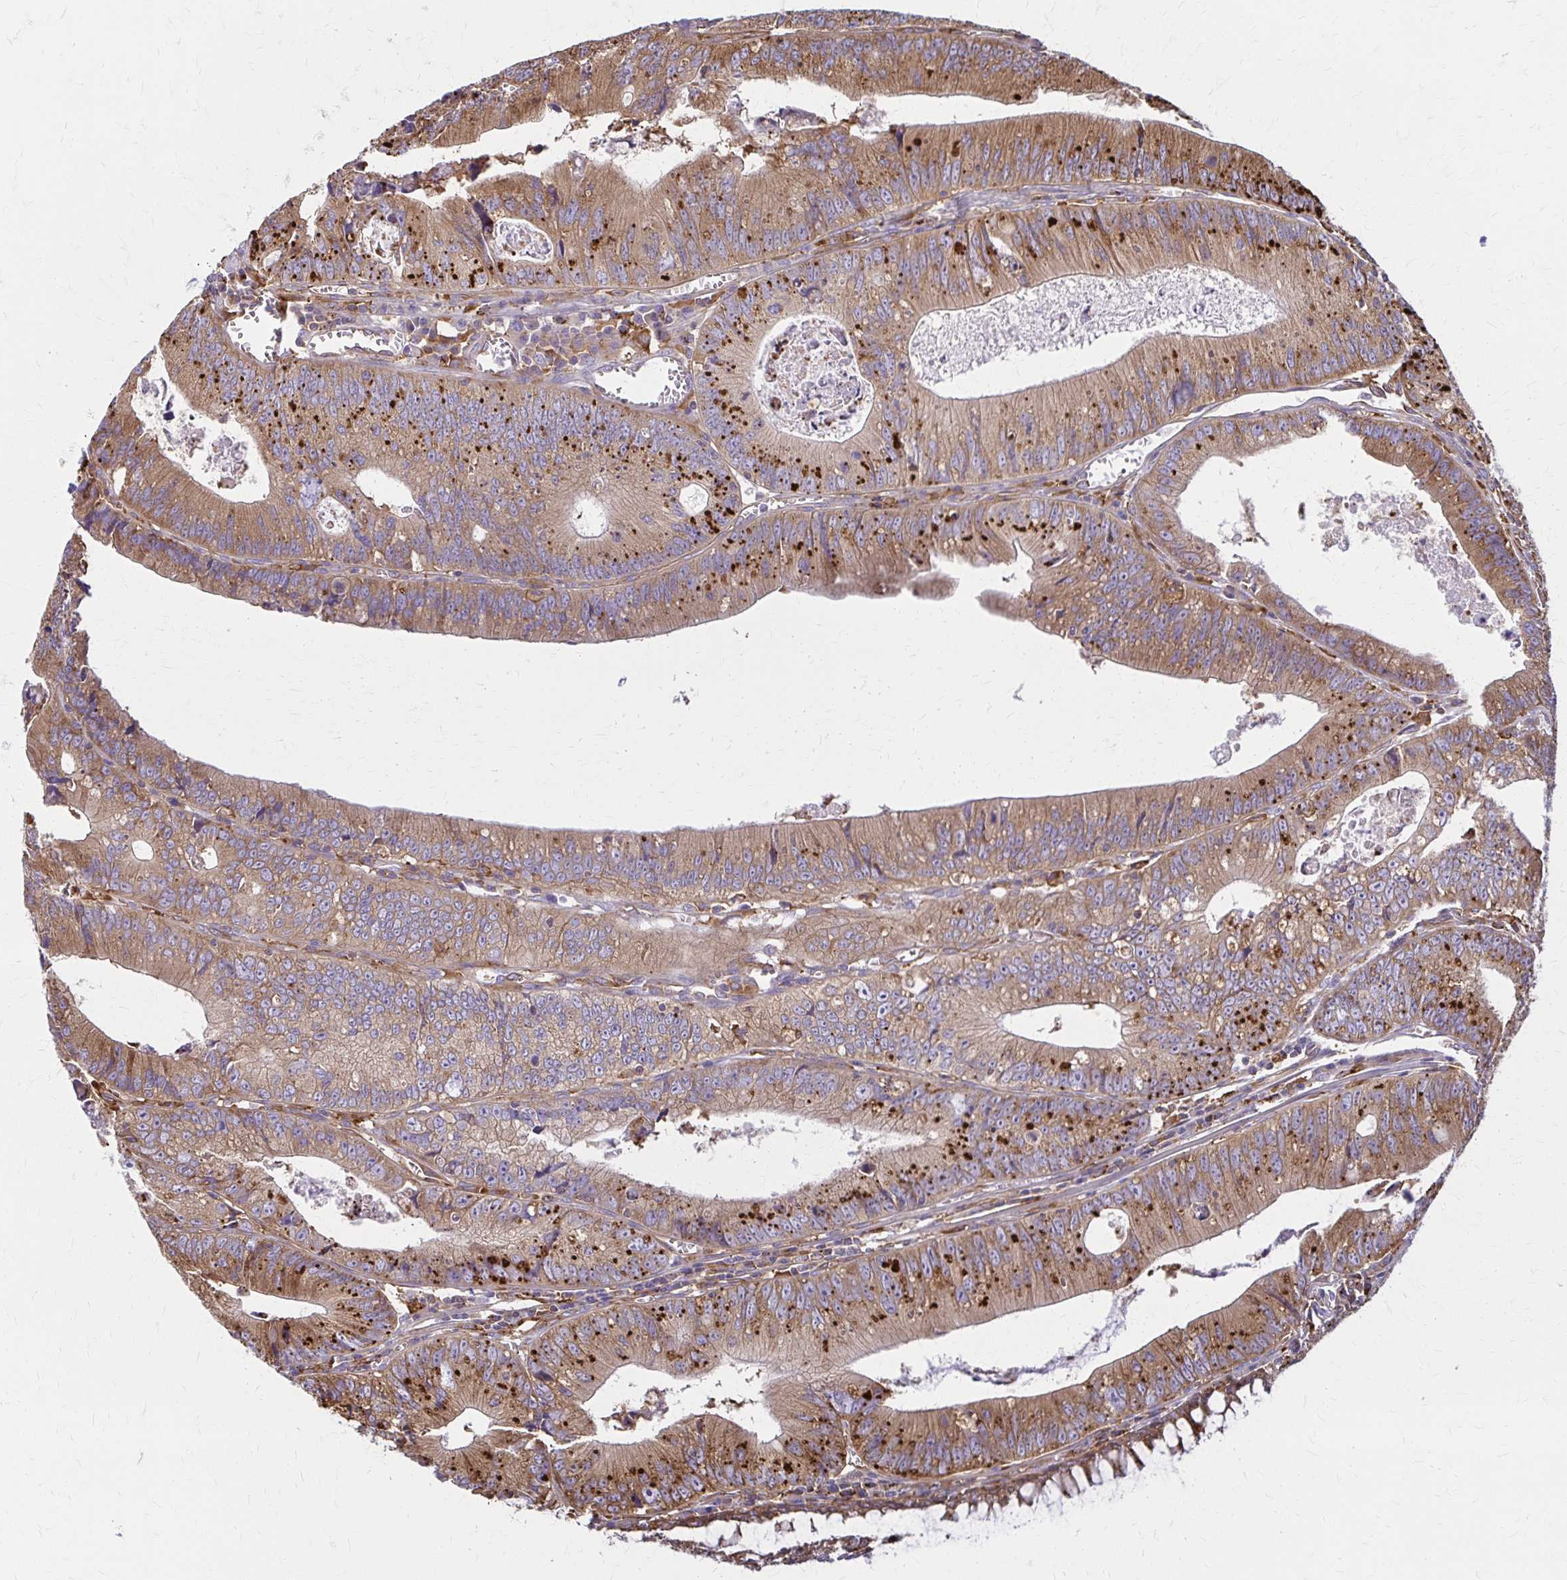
{"staining": {"intensity": "moderate", "quantity": ">75%", "location": "cytoplasmic/membranous"}, "tissue": "colorectal cancer", "cell_type": "Tumor cells", "image_type": "cancer", "snomed": [{"axis": "morphology", "description": "Adenocarcinoma, NOS"}, {"axis": "topography", "description": "Rectum"}], "caption": "Immunohistochemistry (IHC) staining of colorectal cancer (adenocarcinoma), which shows medium levels of moderate cytoplasmic/membranous positivity in about >75% of tumor cells indicating moderate cytoplasmic/membranous protein staining. The staining was performed using DAB (3,3'-diaminobenzidine) (brown) for protein detection and nuclei were counterstained in hematoxylin (blue).", "gene": "WASF2", "patient": {"sex": "female", "age": 81}}